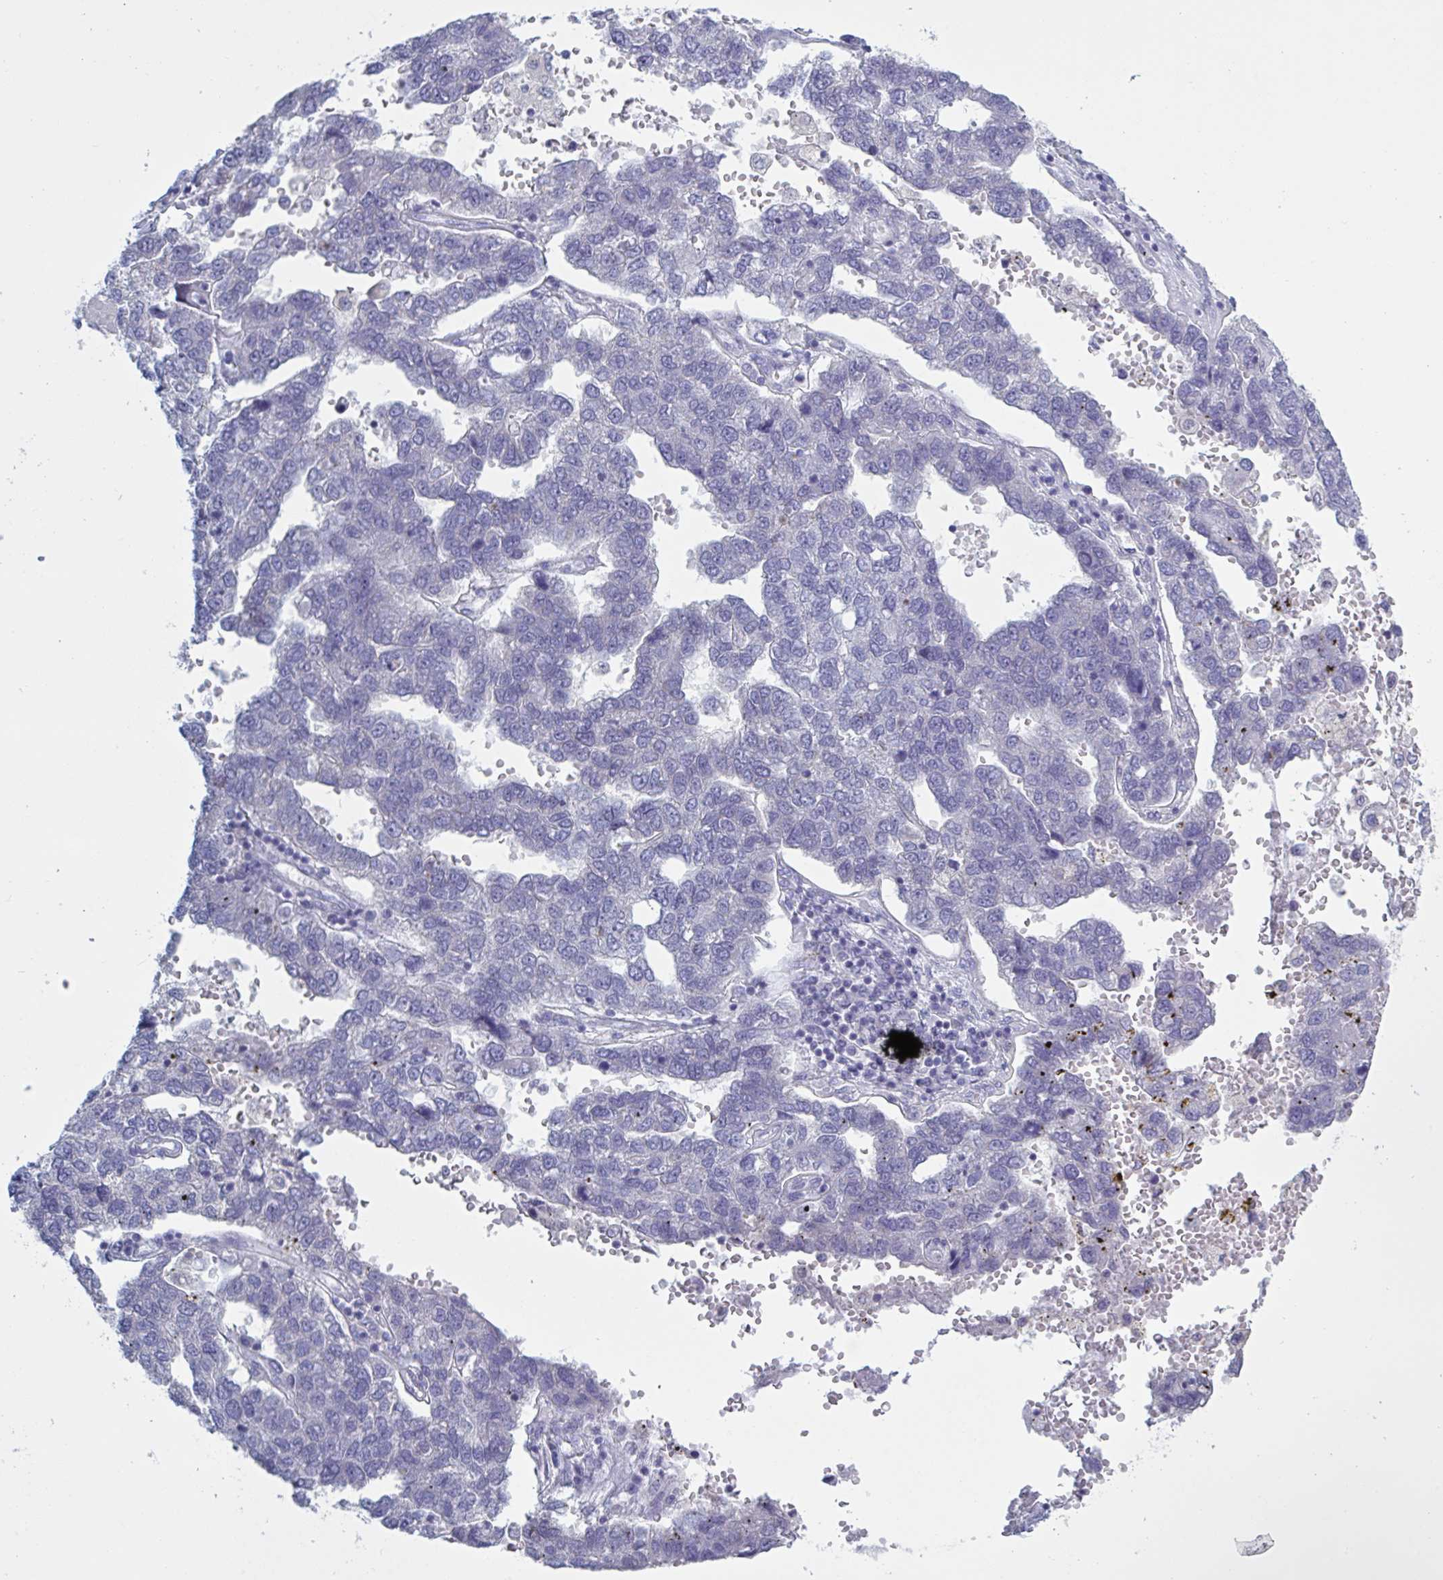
{"staining": {"intensity": "negative", "quantity": "none", "location": "none"}, "tissue": "pancreatic cancer", "cell_type": "Tumor cells", "image_type": "cancer", "snomed": [{"axis": "morphology", "description": "Adenocarcinoma, NOS"}, {"axis": "topography", "description": "Pancreas"}], "caption": "Immunohistochemistry of pancreatic adenocarcinoma exhibits no staining in tumor cells.", "gene": "NDUFC2", "patient": {"sex": "female", "age": 61}}